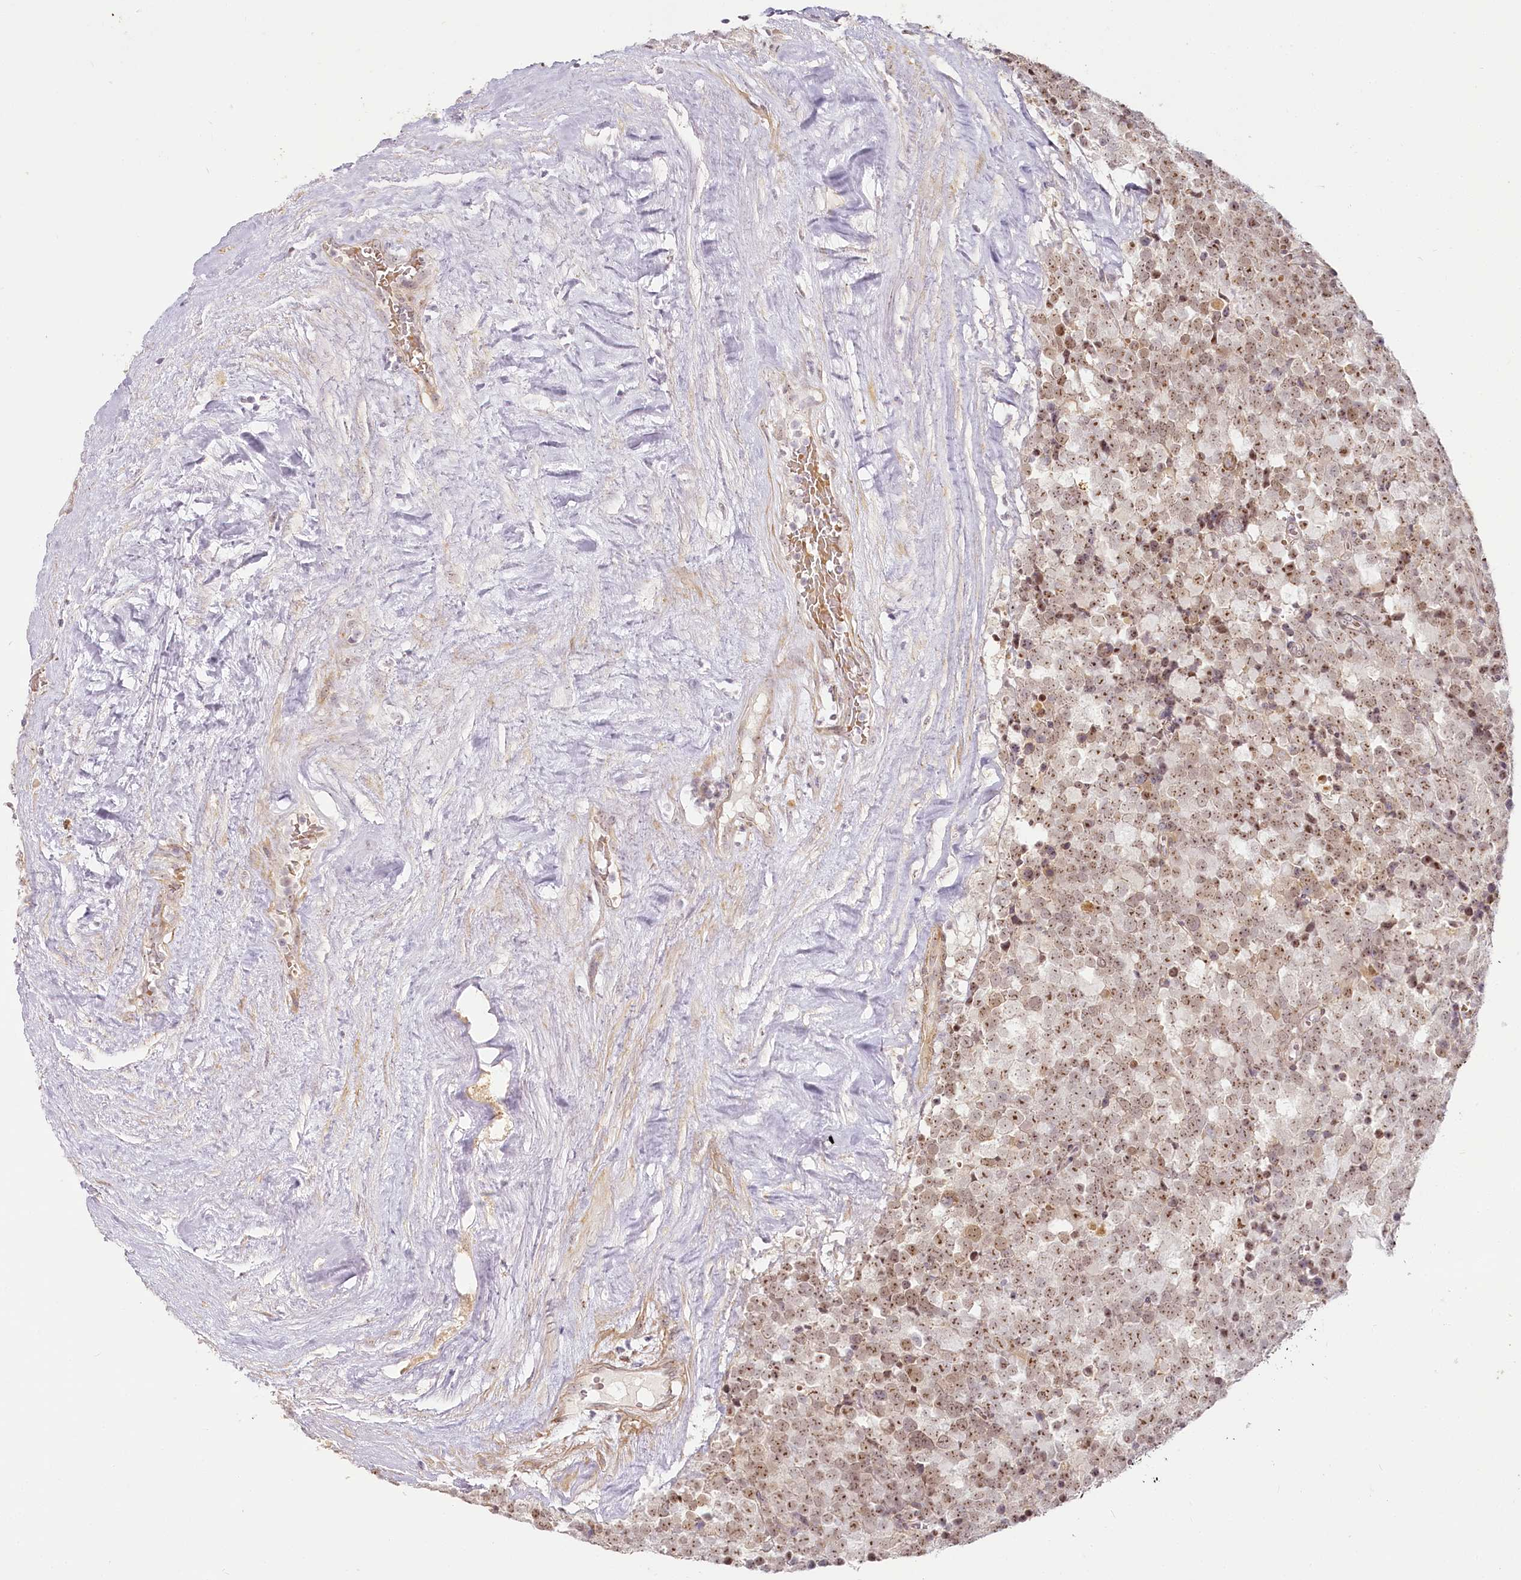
{"staining": {"intensity": "moderate", "quantity": ">75%", "location": "nuclear"}, "tissue": "testis cancer", "cell_type": "Tumor cells", "image_type": "cancer", "snomed": [{"axis": "morphology", "description": "Seminoma, NOS"}, {"axis": "topography", "description": "Testis"}], "caption": "Seminoma (testis) stained for a protein displays moderate nuclear positivity in tumor cells. The protein is shown in brown color, while the nuclei are stained blue.", "gene": "EXOSC7", "patient": {"sex": "male", "age": 71}}